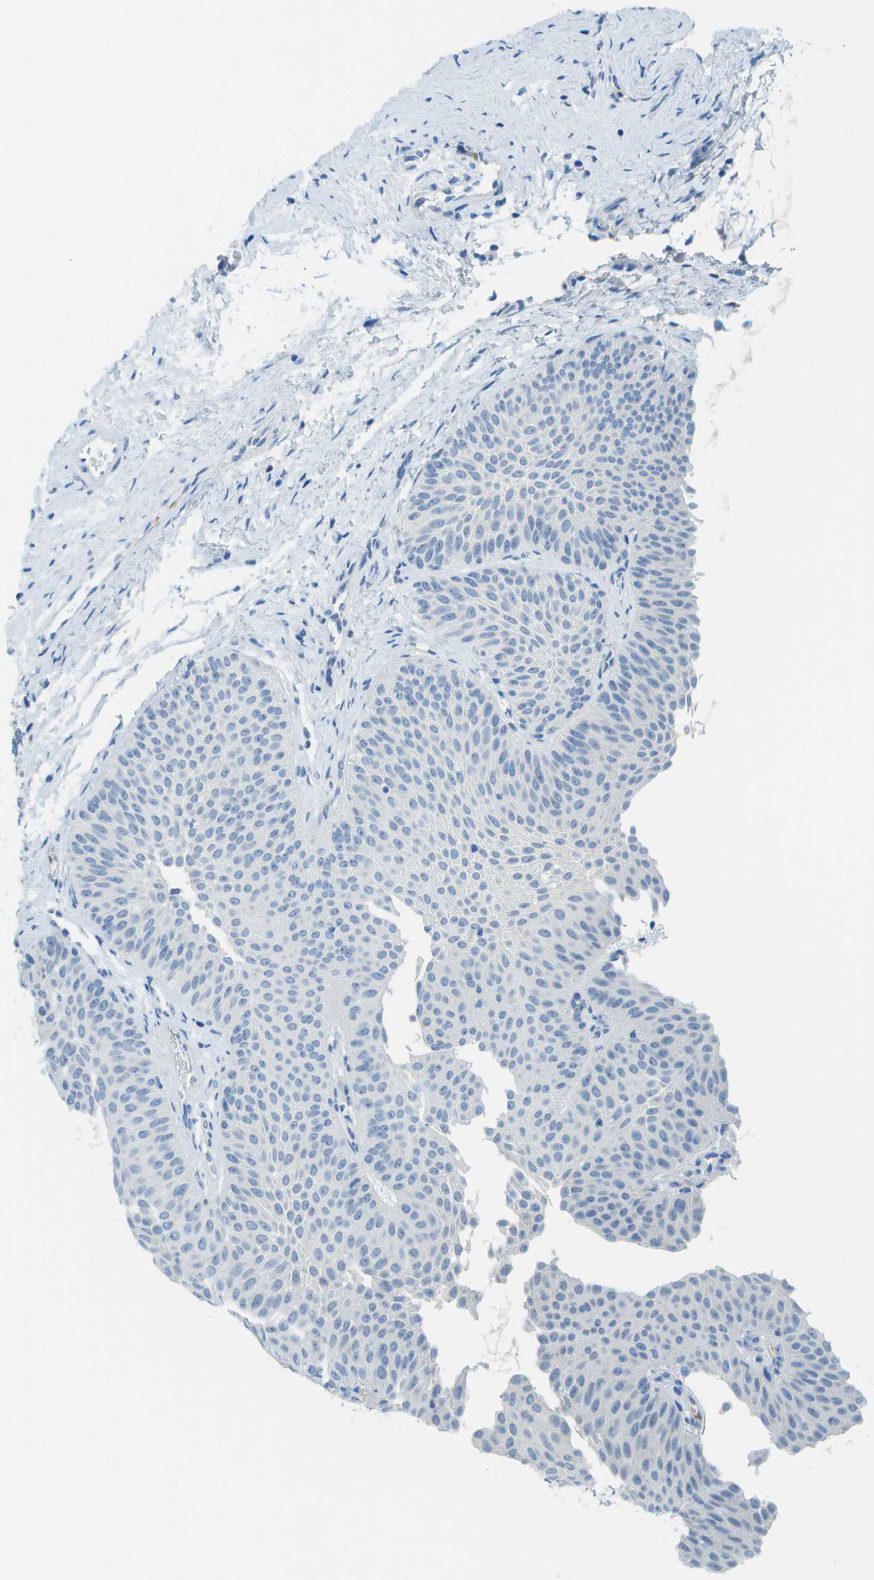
{"staining": {"intensity": "negative", "quantity": "none", "location": "none"}, "tissue": "urothelial cancer", "cell_type": "Tumor cells", "image_type": "cancer", "snomed": [{"axis": "morphology", "description": "Urothelial carcinoma, Low grade"}, {"axis": "topography", "description": "Urinary bladder"}], "caption": "This is an immunohistochemistry (IHC) photomicrograph of urothelial cancer. There is no positivity in tumor cells.", "gene": "C1S", "patient": {"sex": "female", "age": 60}}